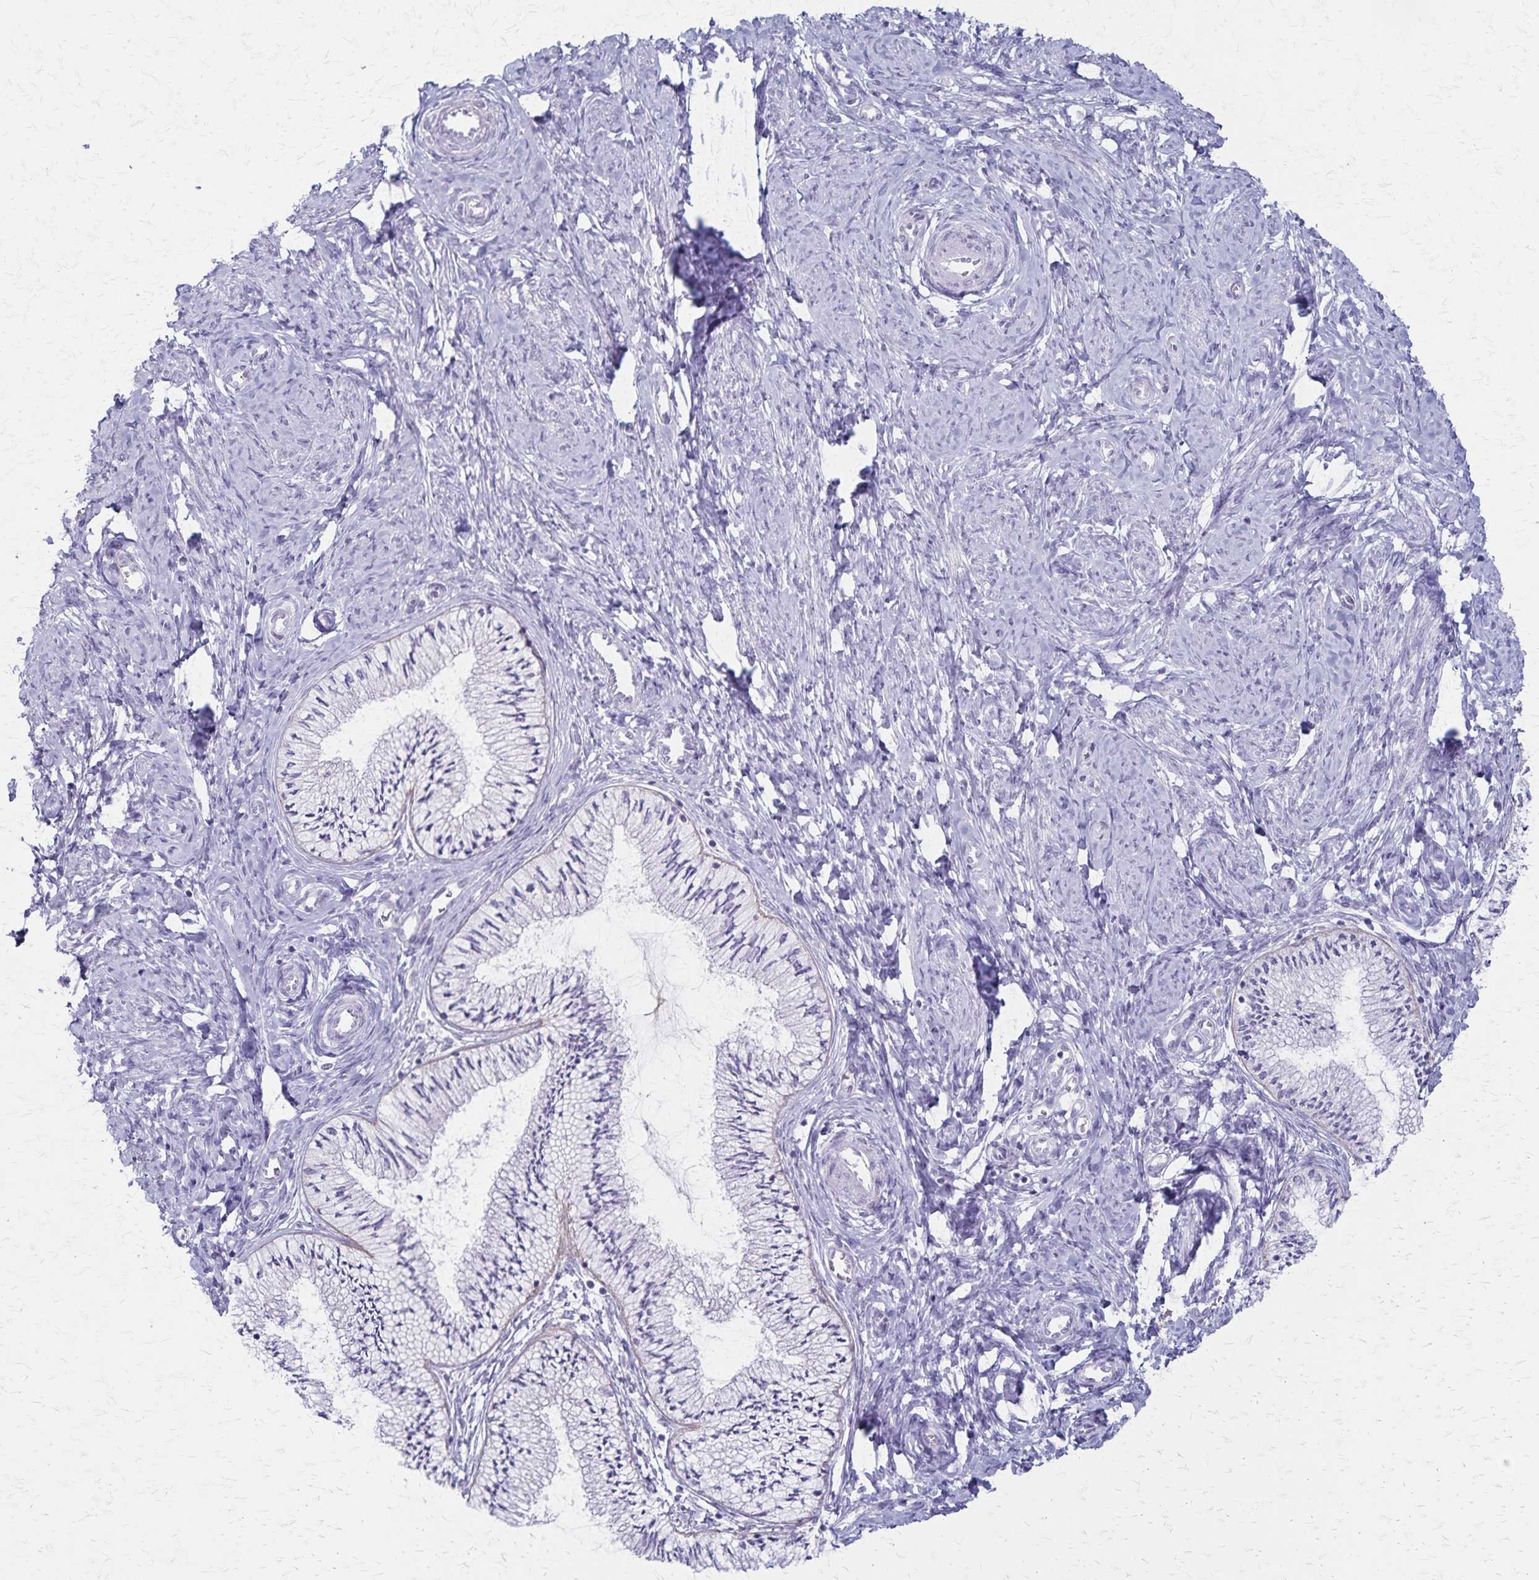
{"staining": {"intensity": "negative", "quantity": "none", "location": "none"}, "tissue": "cervix", "cell_type": "Glandular cells", "image_type": "normal", "snomed": [{"axis": "morphology", "description": "Normal tissue, NOS"}, {"axis": "topography", "description": "Cervix"}], "caption": "Immunohistochemistry histopathology image of benign cervix: cervix stained with DAB (3,3'-diaminobenzidine) reveals no significant protein staining in glandular cells. (DAB immunohistochemistry (IHC), high magnification).", "gene": "RASL10B", "patient": {"sex": "female", "age": 24}}